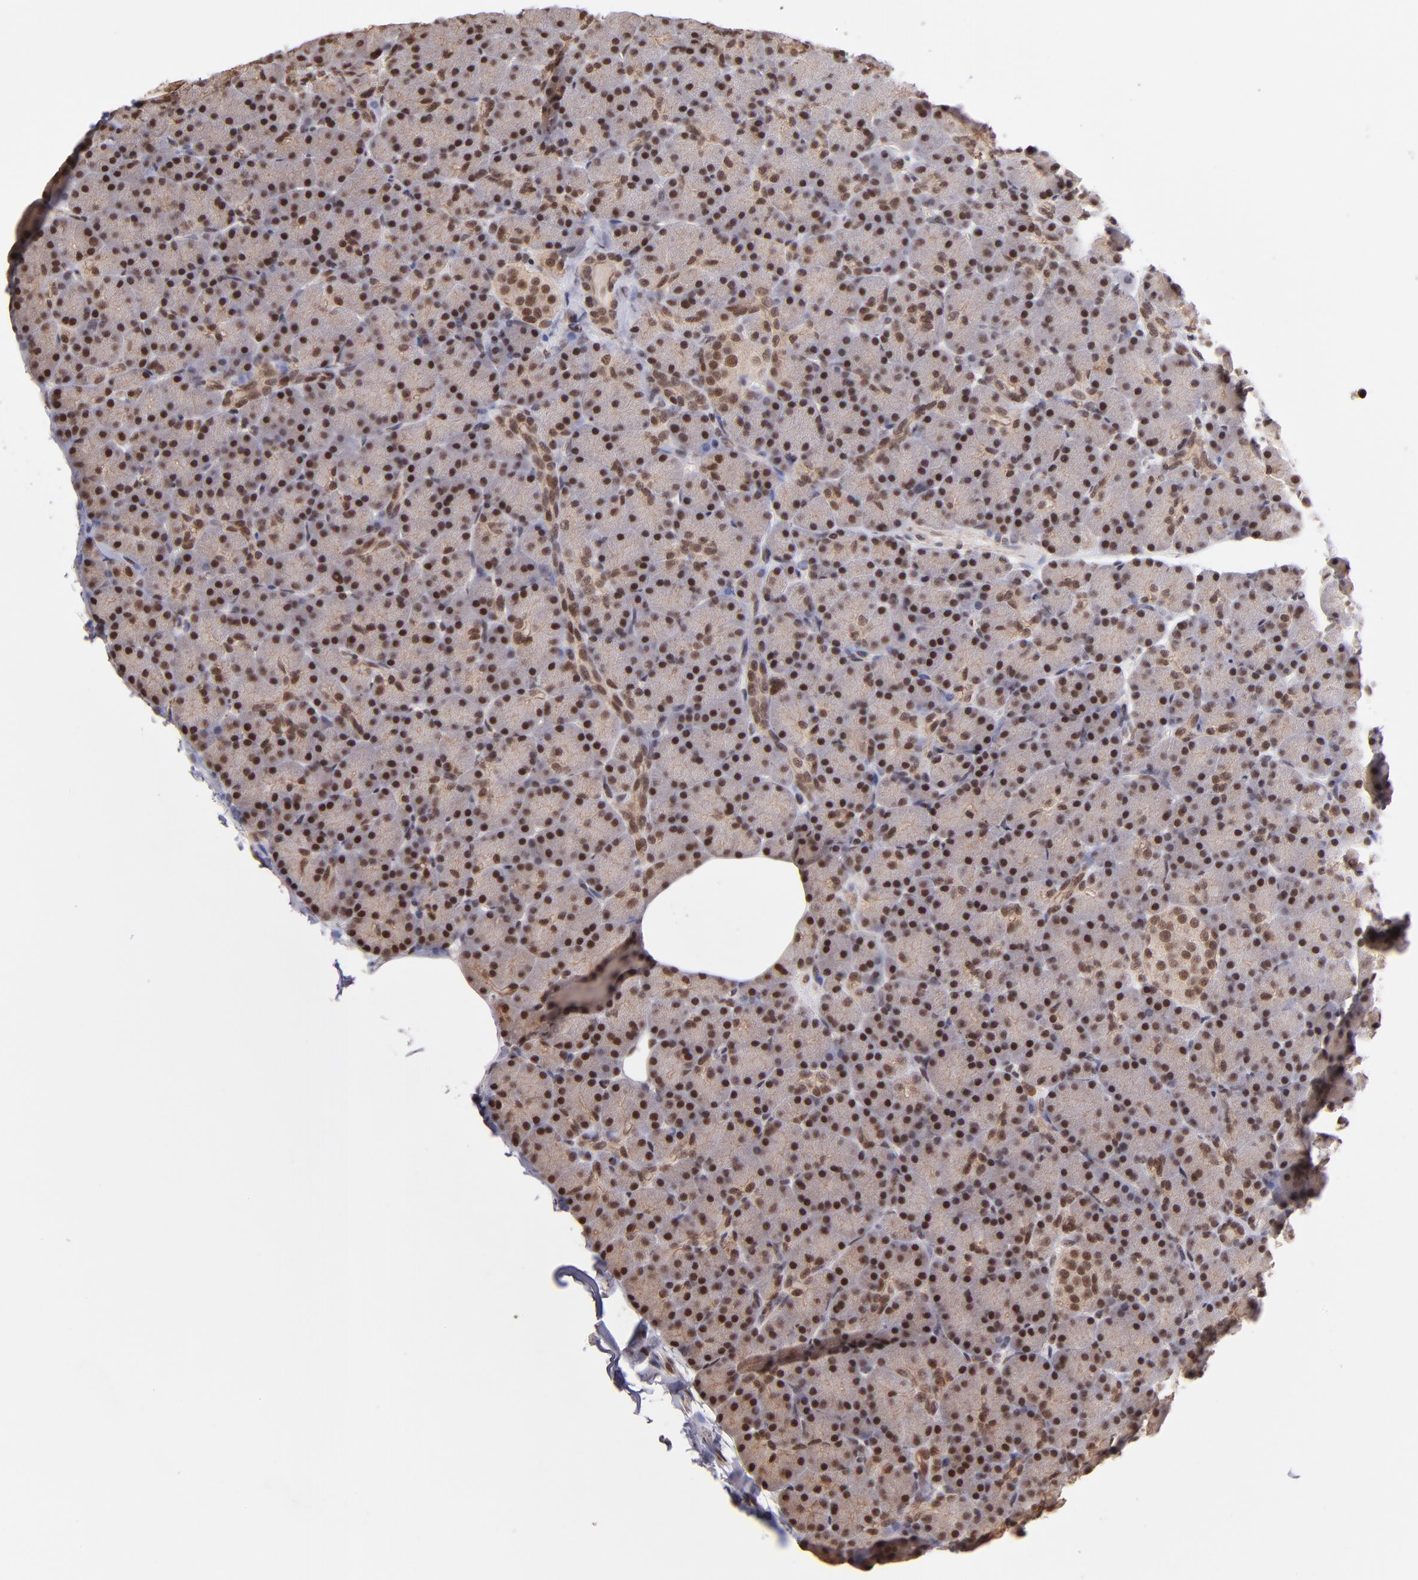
{"staining": {"intensity": "strong", "quantity": ">75%", "location": "nuclear"}, "tissue": "pancreas", "cell_type": "Exocrine glandular cells", "image_type": "normal", "snomed": [{"axis": "morphology", "description": "Normal tissue, NOS"}, {"axis": "topography", "description": "Pancreas"}], "caption": "The micrograph reveals immunohistochemical staining of unremarkable pancreas. There is strong nuclear expression is seen in approximately >75% of exocrine glandular cells.", "gene": "TERF2", "patient": {"sex": "female", "age": 43}}